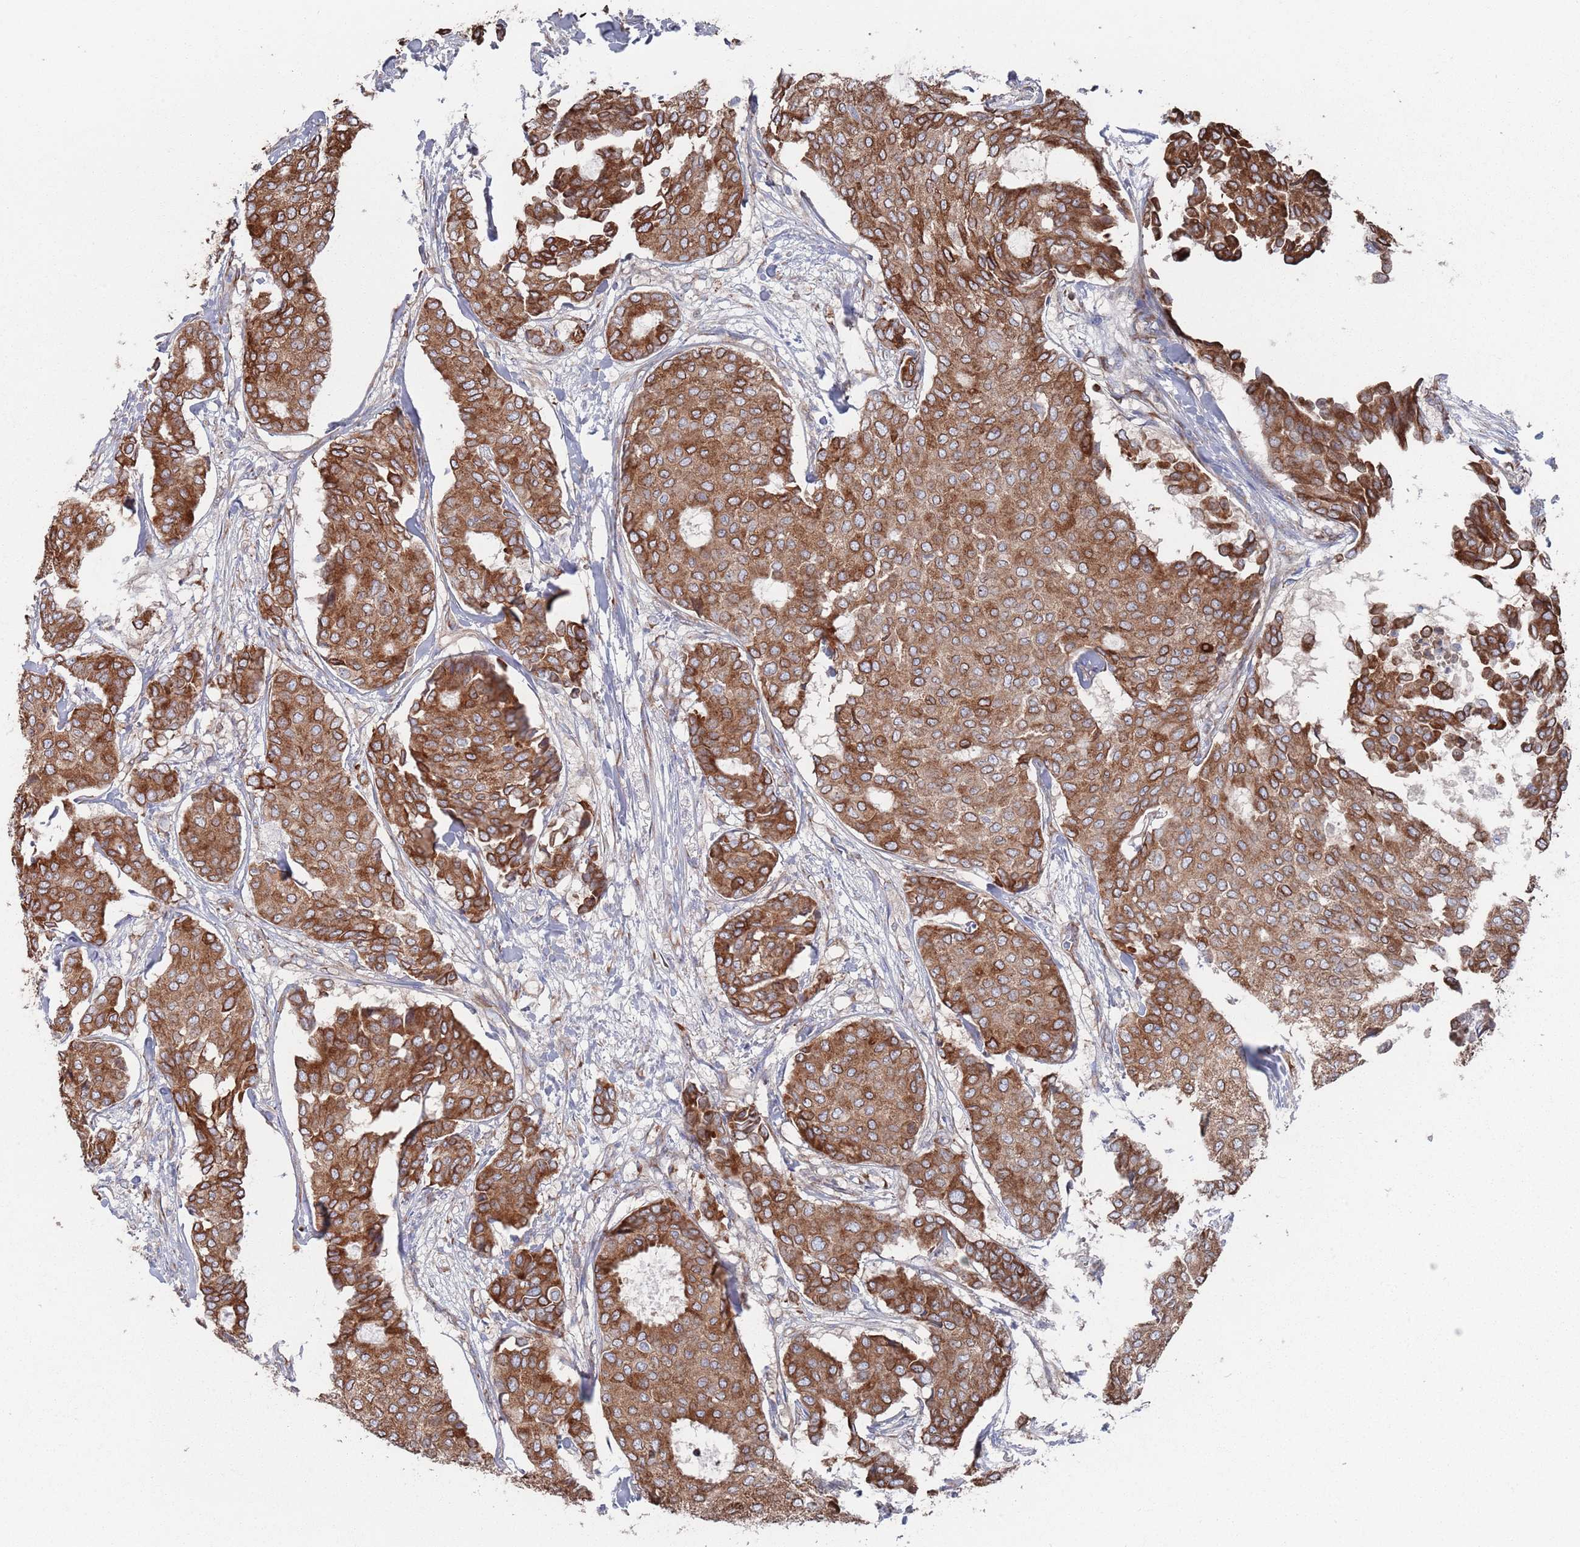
{"staining": {"intensity": "strong", "quantity": ">75%", "location": "cytoplasmic/membranous"}, "tissue": "breast cancer", "cell_type": "Tumor cells", "image_type": "cancer", "snomed": [{"axis": "morphology", "description": "Duct carcinoma"}, {"axis": "topography", "description": "Breast"}], "caption": "An immunohistochemistry (IHC) photomicrograph of tumor tissue is shown. Protein staining in brown highlights strong cytoplasmic/membranous positivity in breast invasive ductal carcinoma within tumor cells.", "gene": "CCDC106", "patient": {"sex": "female", "age": 75}}